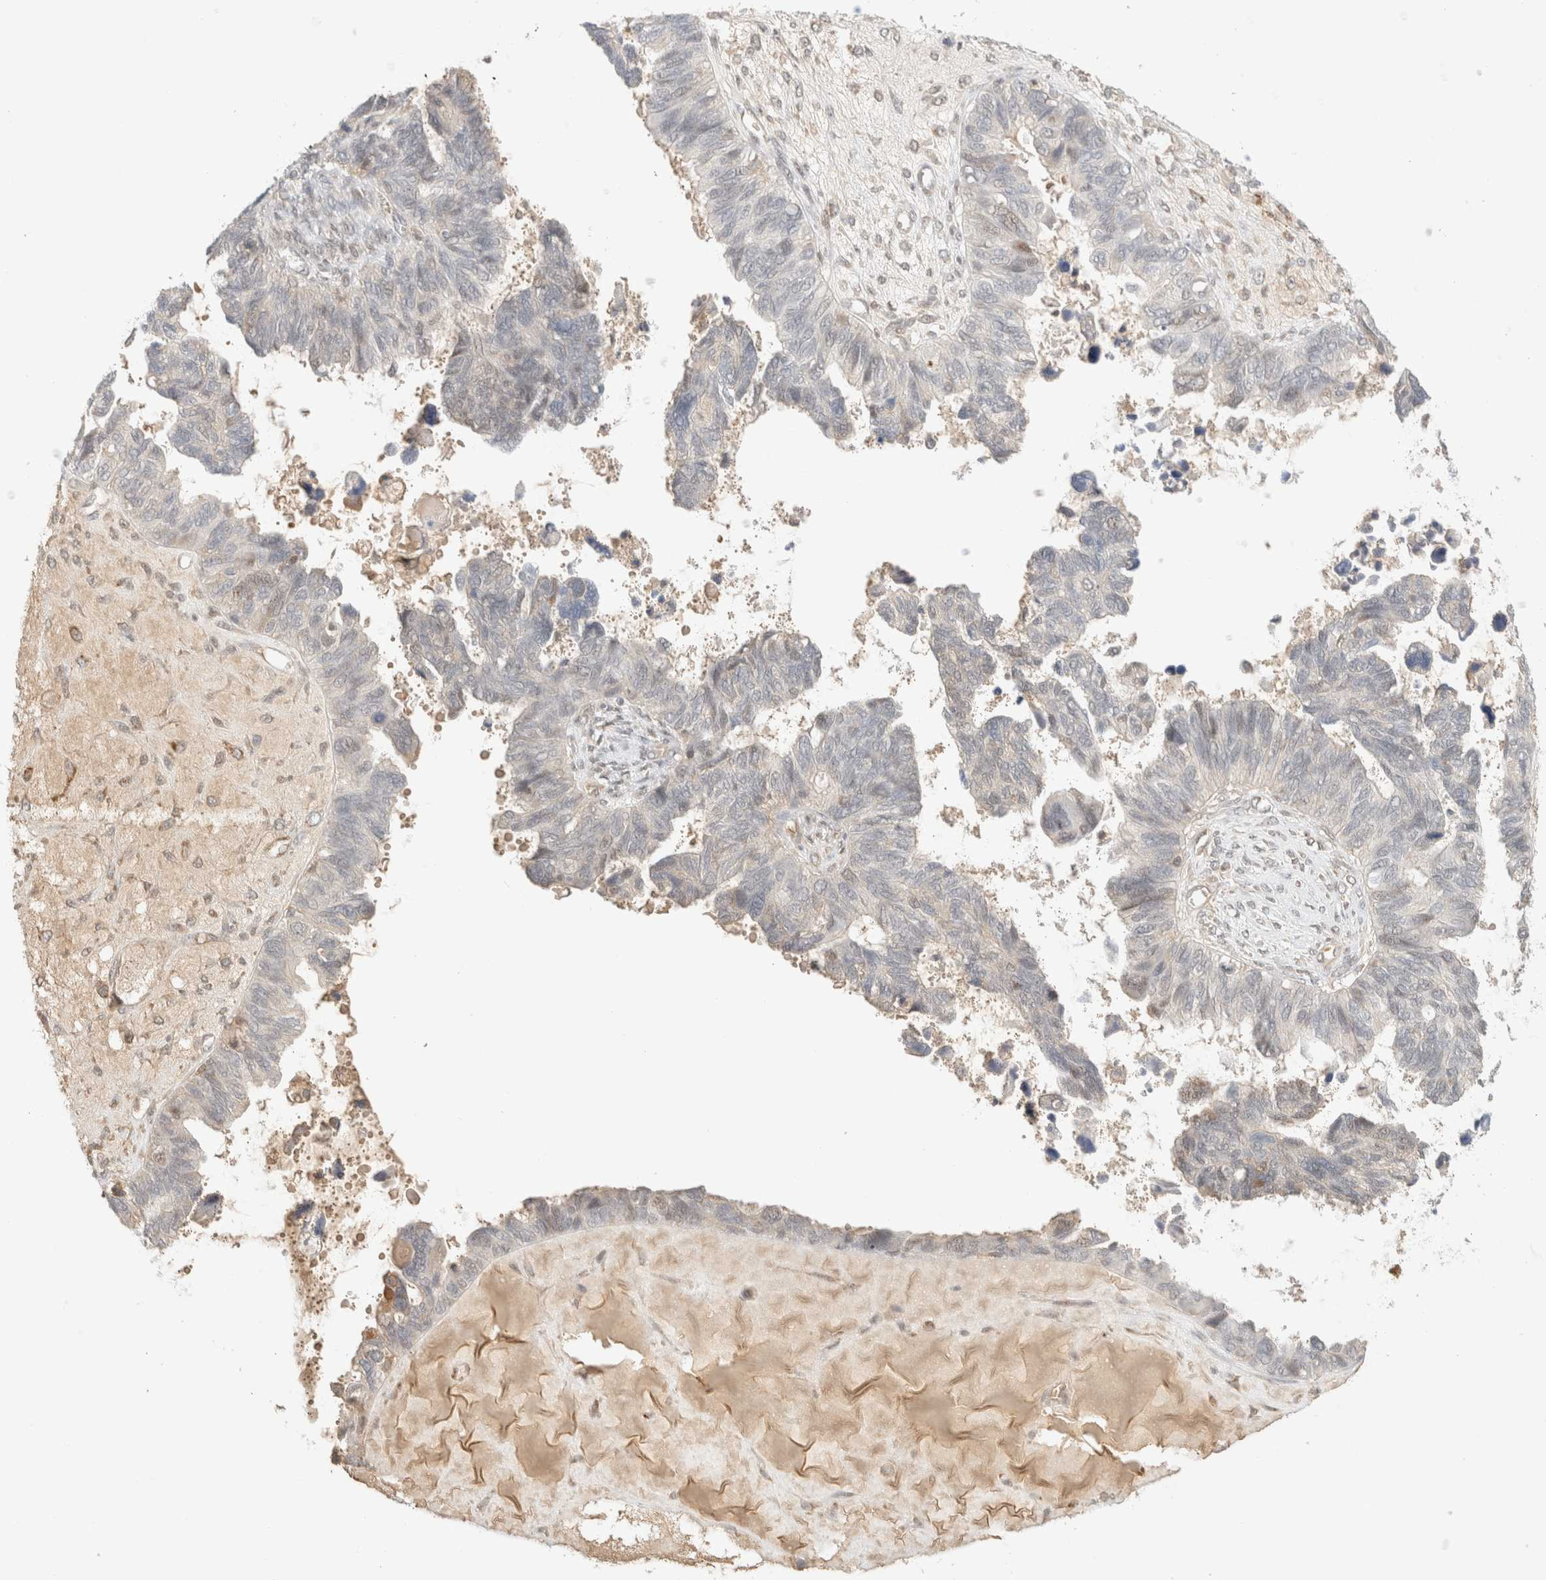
{"staining": {"intensity": "negative", "quantity": "none", "location": "none"}, "tissue": "ovarian cancer", "cell_type": "Tumor cells", "image_type": "cancer", "snomed": [{"axis": "morphology", "description": "Cystadenocarcinoma, serous, NOS"}, {"axis": "topography", "description": "Ovary"}], "caption": "This is an immunohistochemistry (IHC) photomicrograph of ovarian cancer. There is no positivity in tumor cells.", "gene": "MRM3", "patient": {"sex": "female", "age": 79}}